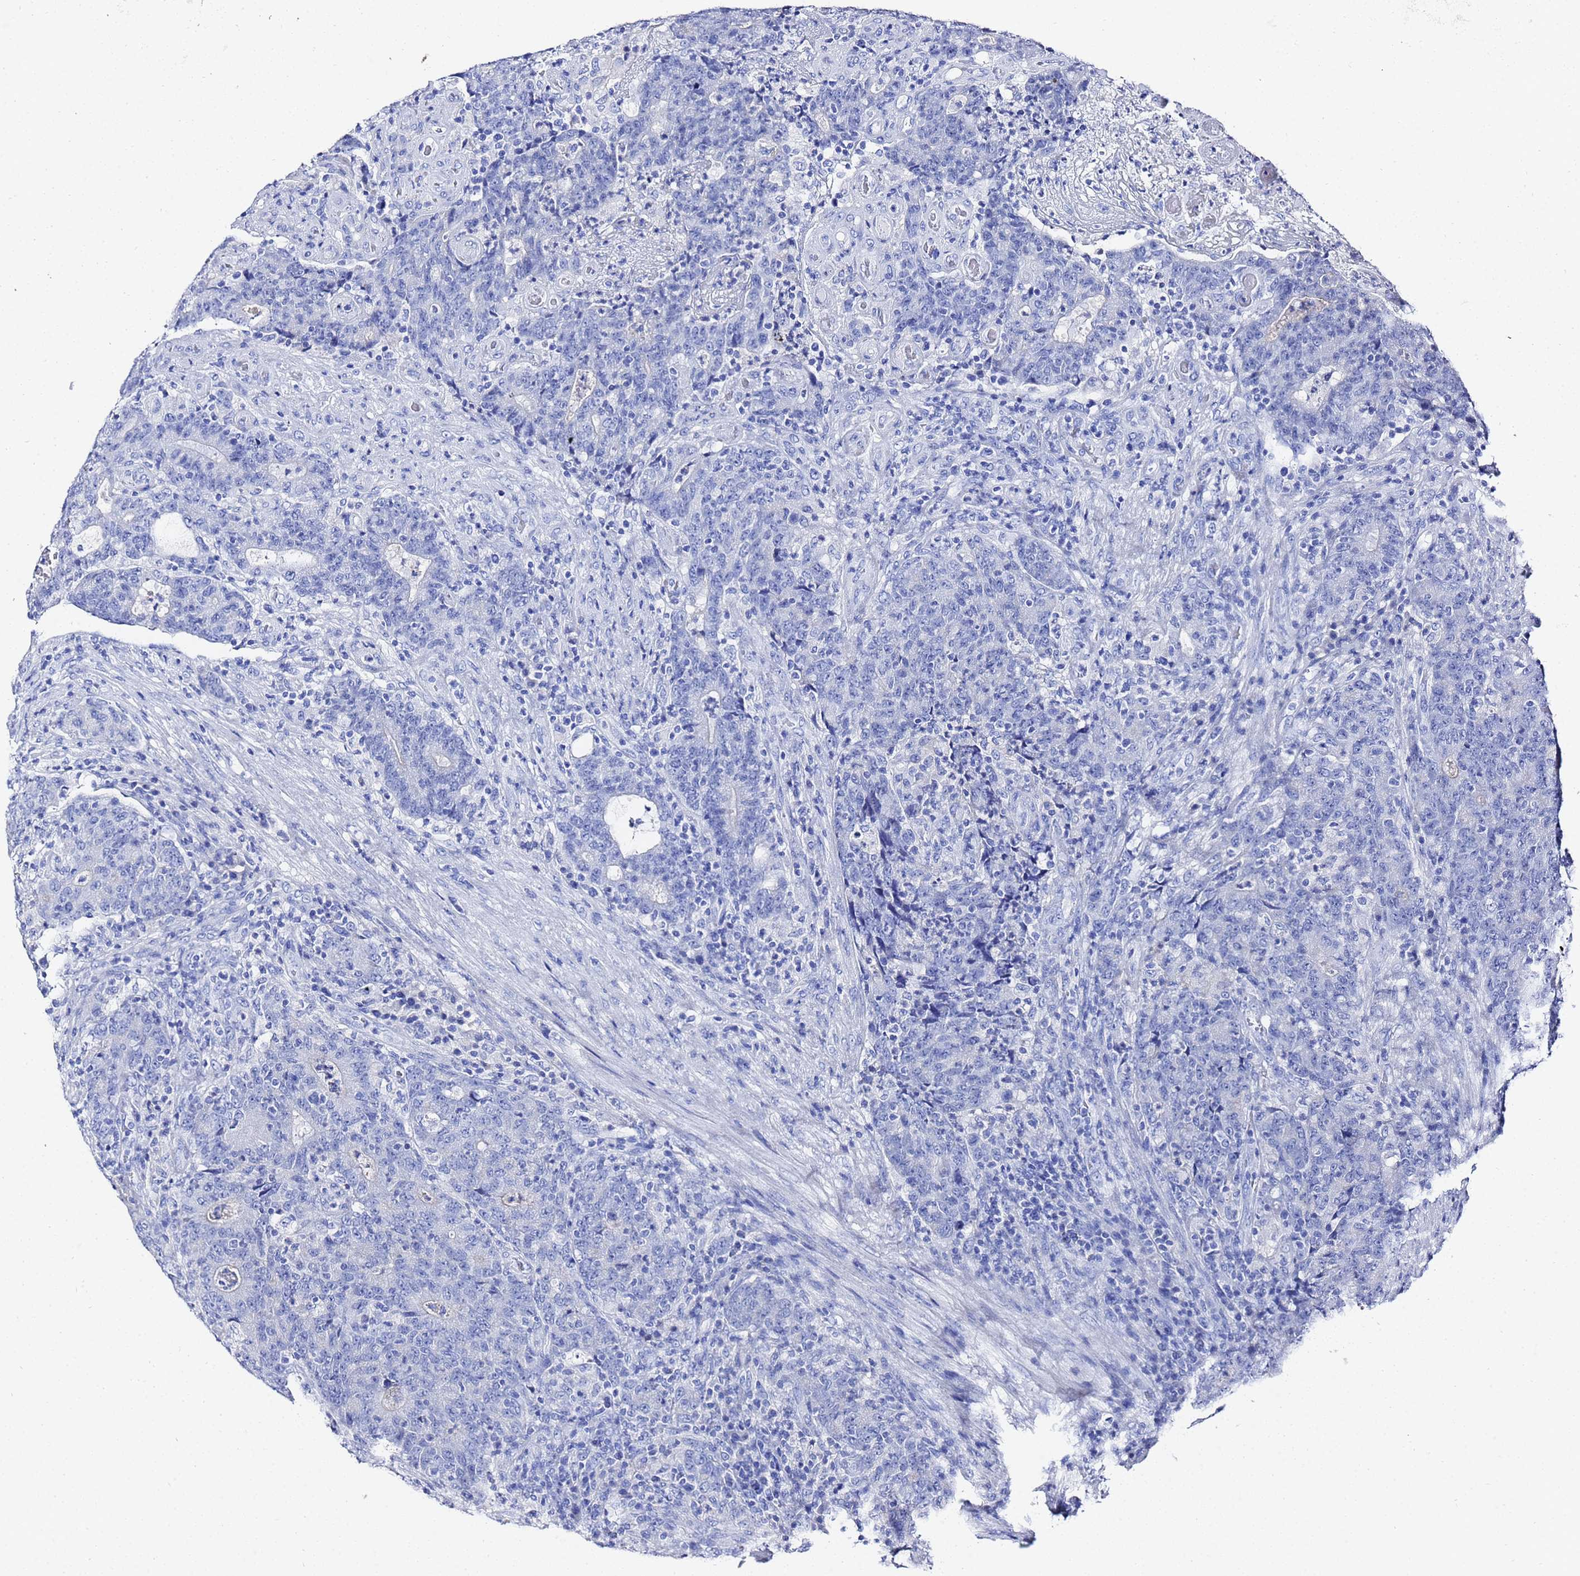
{"staining": {"intensity": "negative", "quantity": "none", "location": "none"}, "tissue": "colorectal cancer", "cell_type": "Tumor cells", "image_type": "cancer", "snomed": [{"axis": "morphology", "description": "Adenocarcinoma, NOS"}, {"axis": "topography", "description": "Colon"}], "caption": "A photomicrograph of adenocarcinoma (colorectal) stained for a protein displays no brown staining in tumor cells. Nuclei are stained in blue.", "gene": "GGT1", "patient": {"sex": "female", "age": 75}}